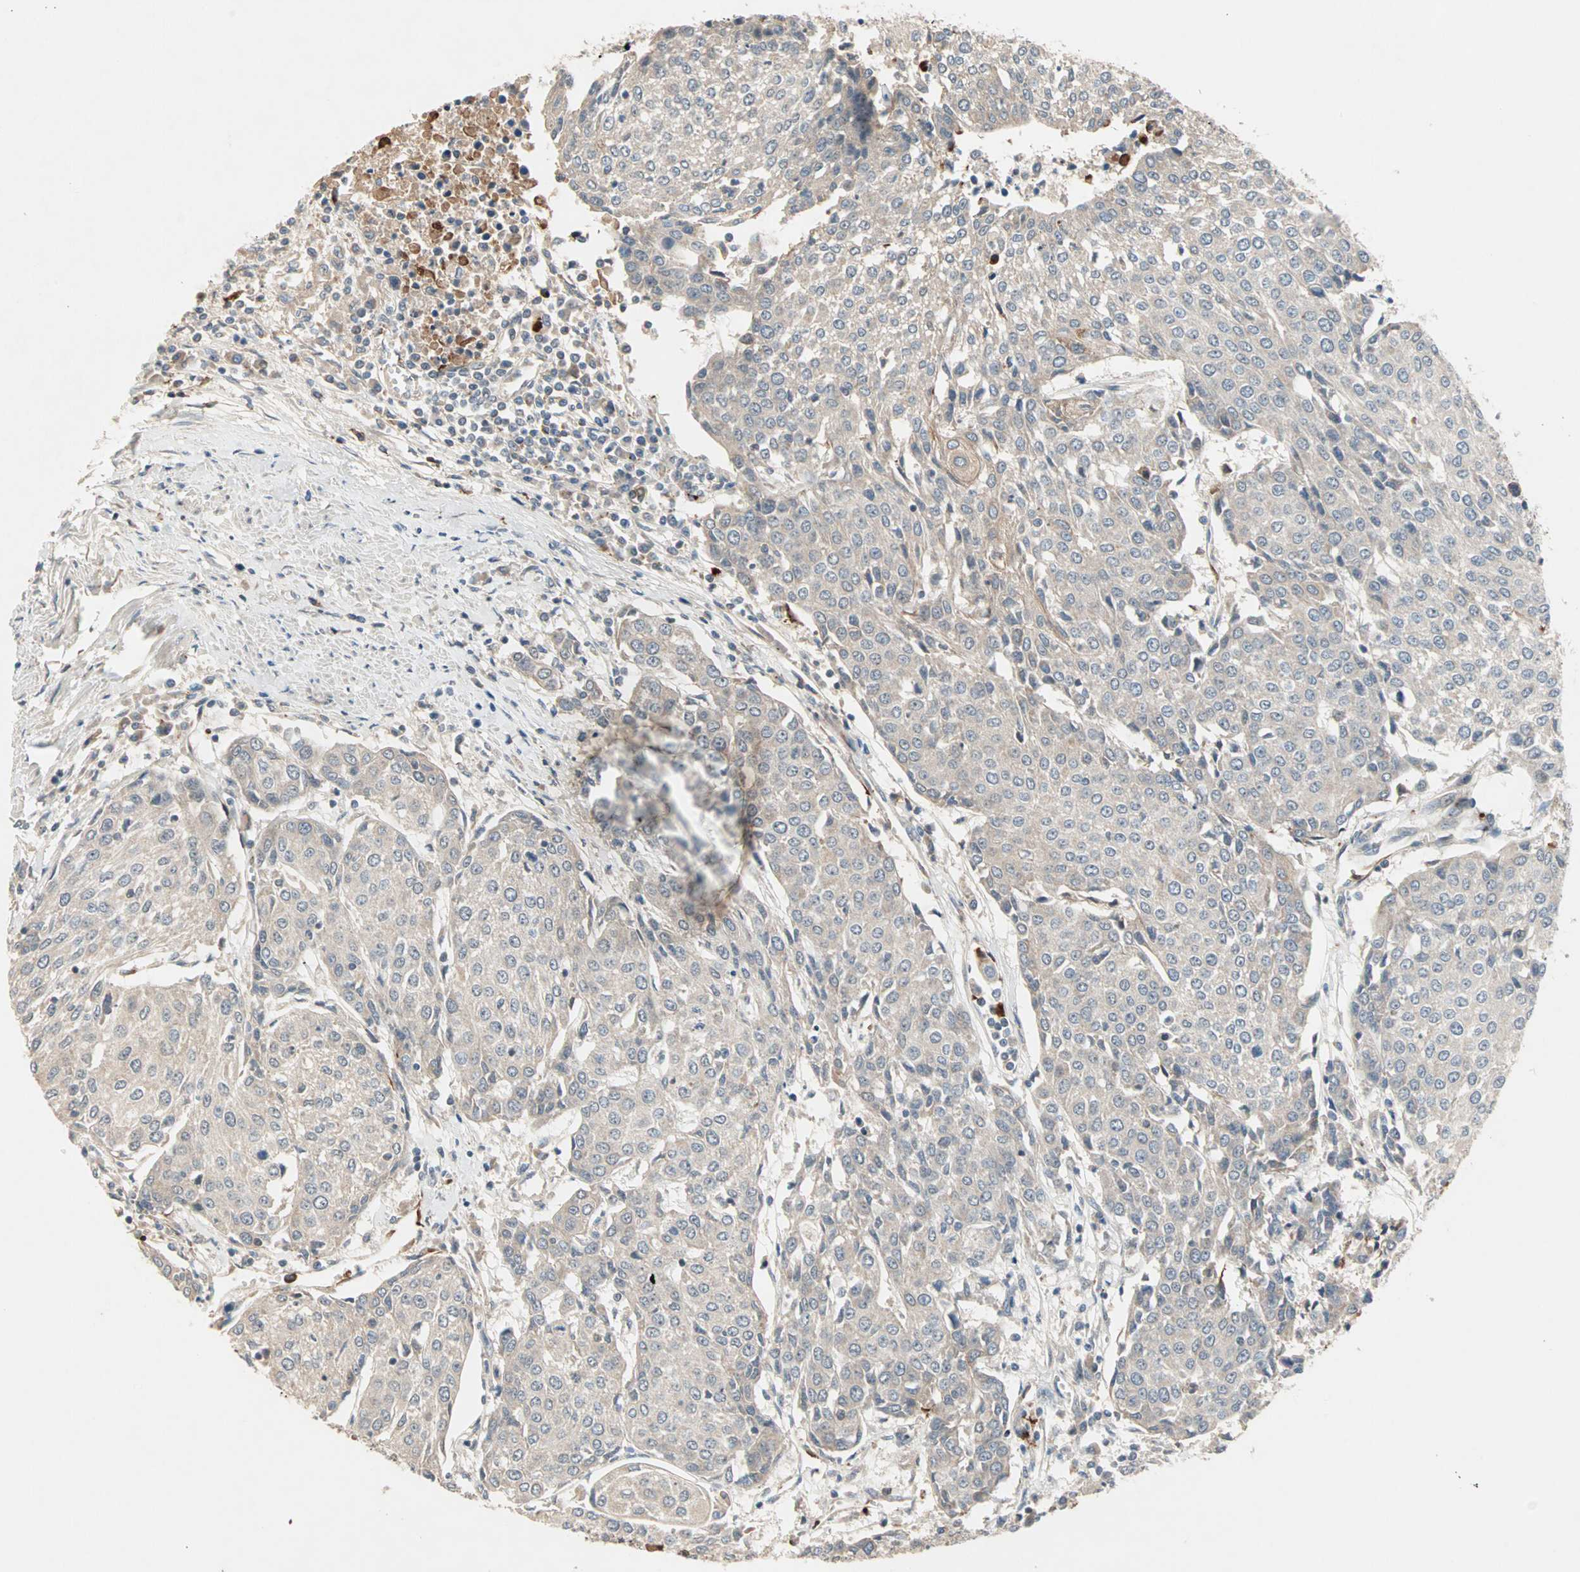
{"staining": {"intensity": "weak", "quantity": ">75%", "location": "cytoplasmic/membranous"}, "tissue": "urothelial cancer", "cell_type": "Tumor cells", "image_type": "cancer", "snomed": [{"axis": "morphology", "description": "Urothelial carcinoma, High grade"}, {"axis": "topography", "description": "Urinary bladder"}], "caption": "Protein staining by IHC displays weak cytoplasmic/membranous expression in approximately >75% of tumor cells in high-grade urothelial carcinoma.", "gene": "PROS1", "patient": {"sex": "female", "age": 85}}